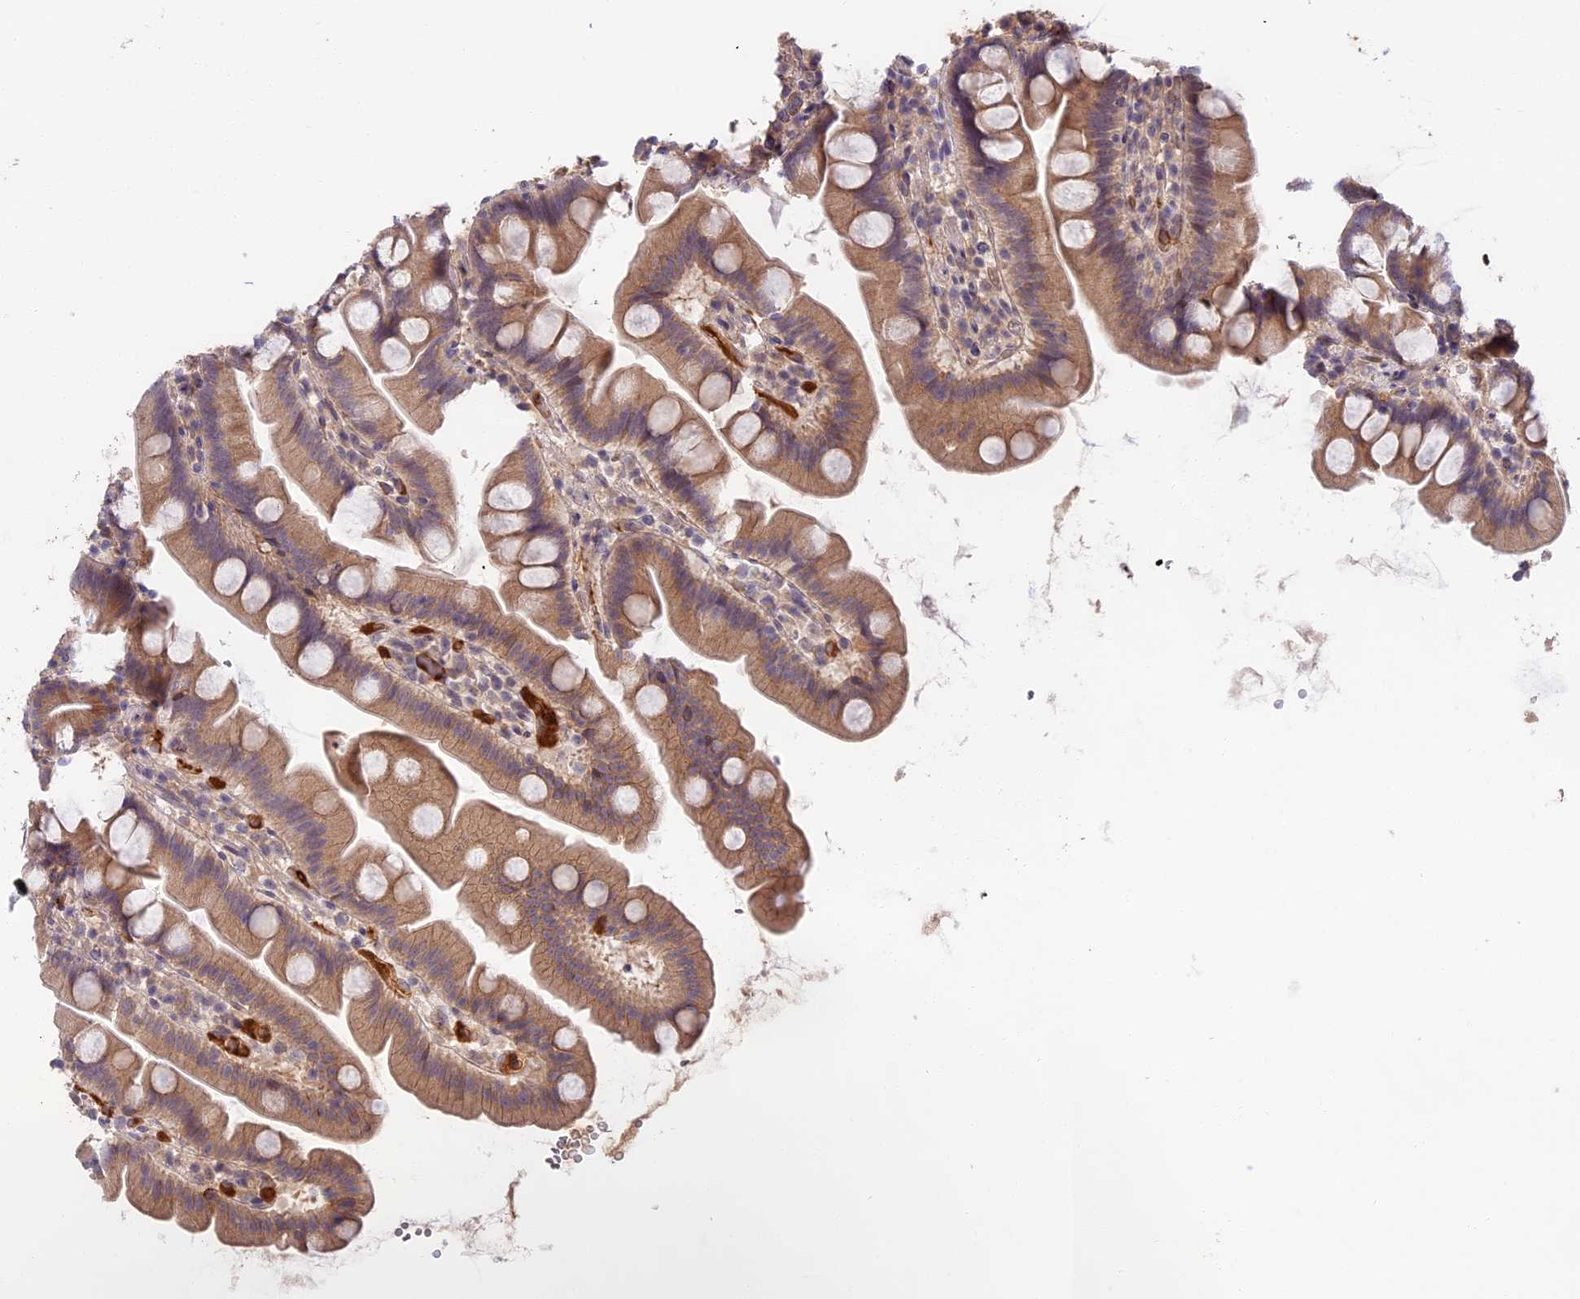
{"staining": {"intensity": "moderate", "quantity": "25%-75%", "location": "cytoplasmic/membranous"}, "tissue": "small intestine", "cell_type": "Glandular cells", "image_type": "normal", "snomed": [{"axis": "morphology", "description": "Normal tissue, NOS"}, {"axis": "topography", "description": "Small intestine"}], "caption": "The photomicrograph shows a brown stain indicating the presence of a protein in the cytoplasmic/membranous of glandular cells in small intestine.", "gene": "ADGRD1", "patient": {"sex": "female", "age": 68}}